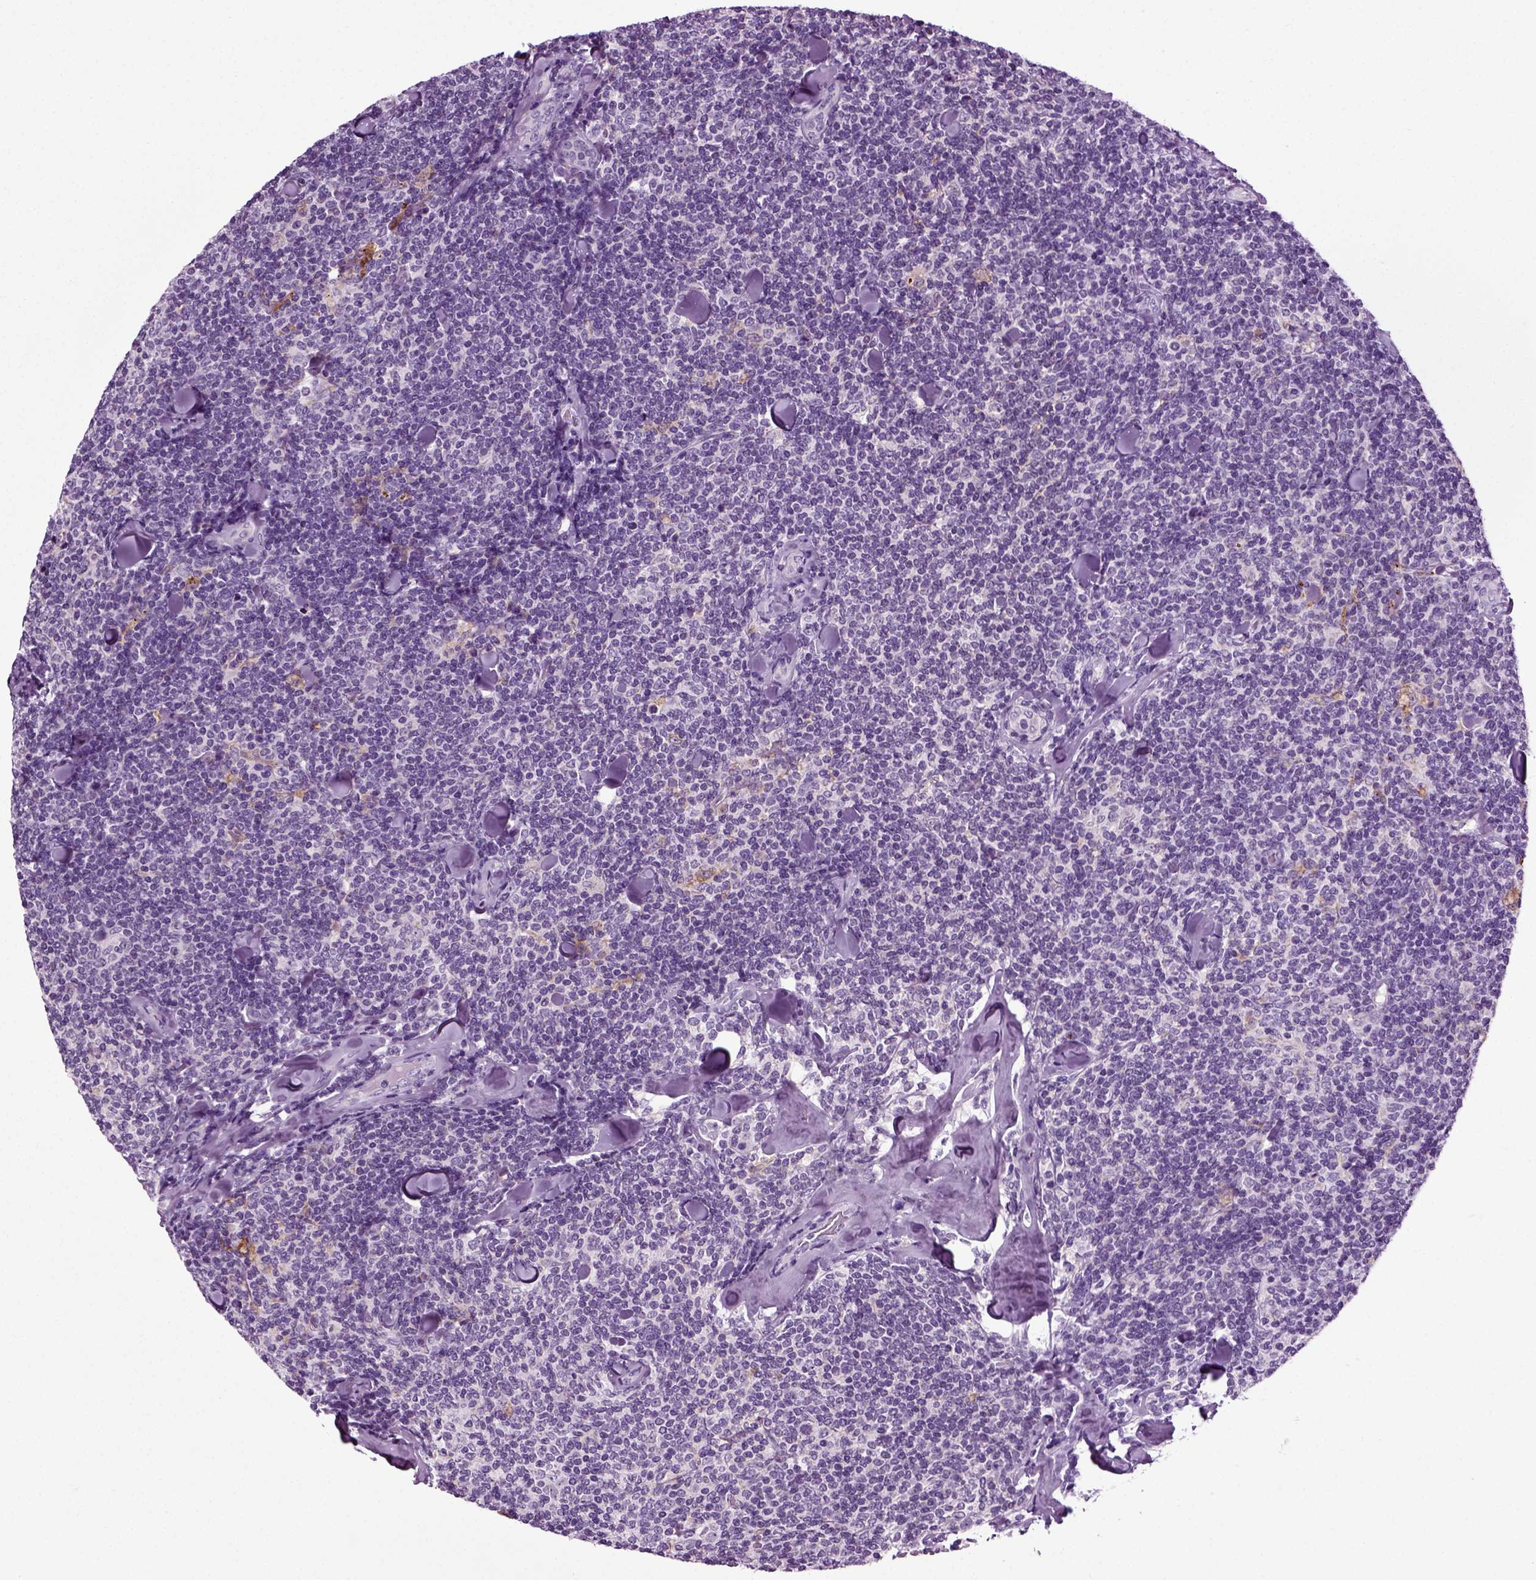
{"staining": {"intensity": "negative", "quantity": "none", "location": "none"}, "tissue": "lymphoma", "cell_type": "Tumor cells", "image_type": "cancer", "snomed": [{"axis": "morphology", "description": "Malignant lymphoma, non-Hodgkin's type, Low grade"}, {"axis": "topography", "description": "Lymph node"}], "caption": "The IHC micrograph has no significant expression in tumor cells of lymphoma tissue.", "gene": "DNAH10", "patient": {"sex": "female", "age": 56}}